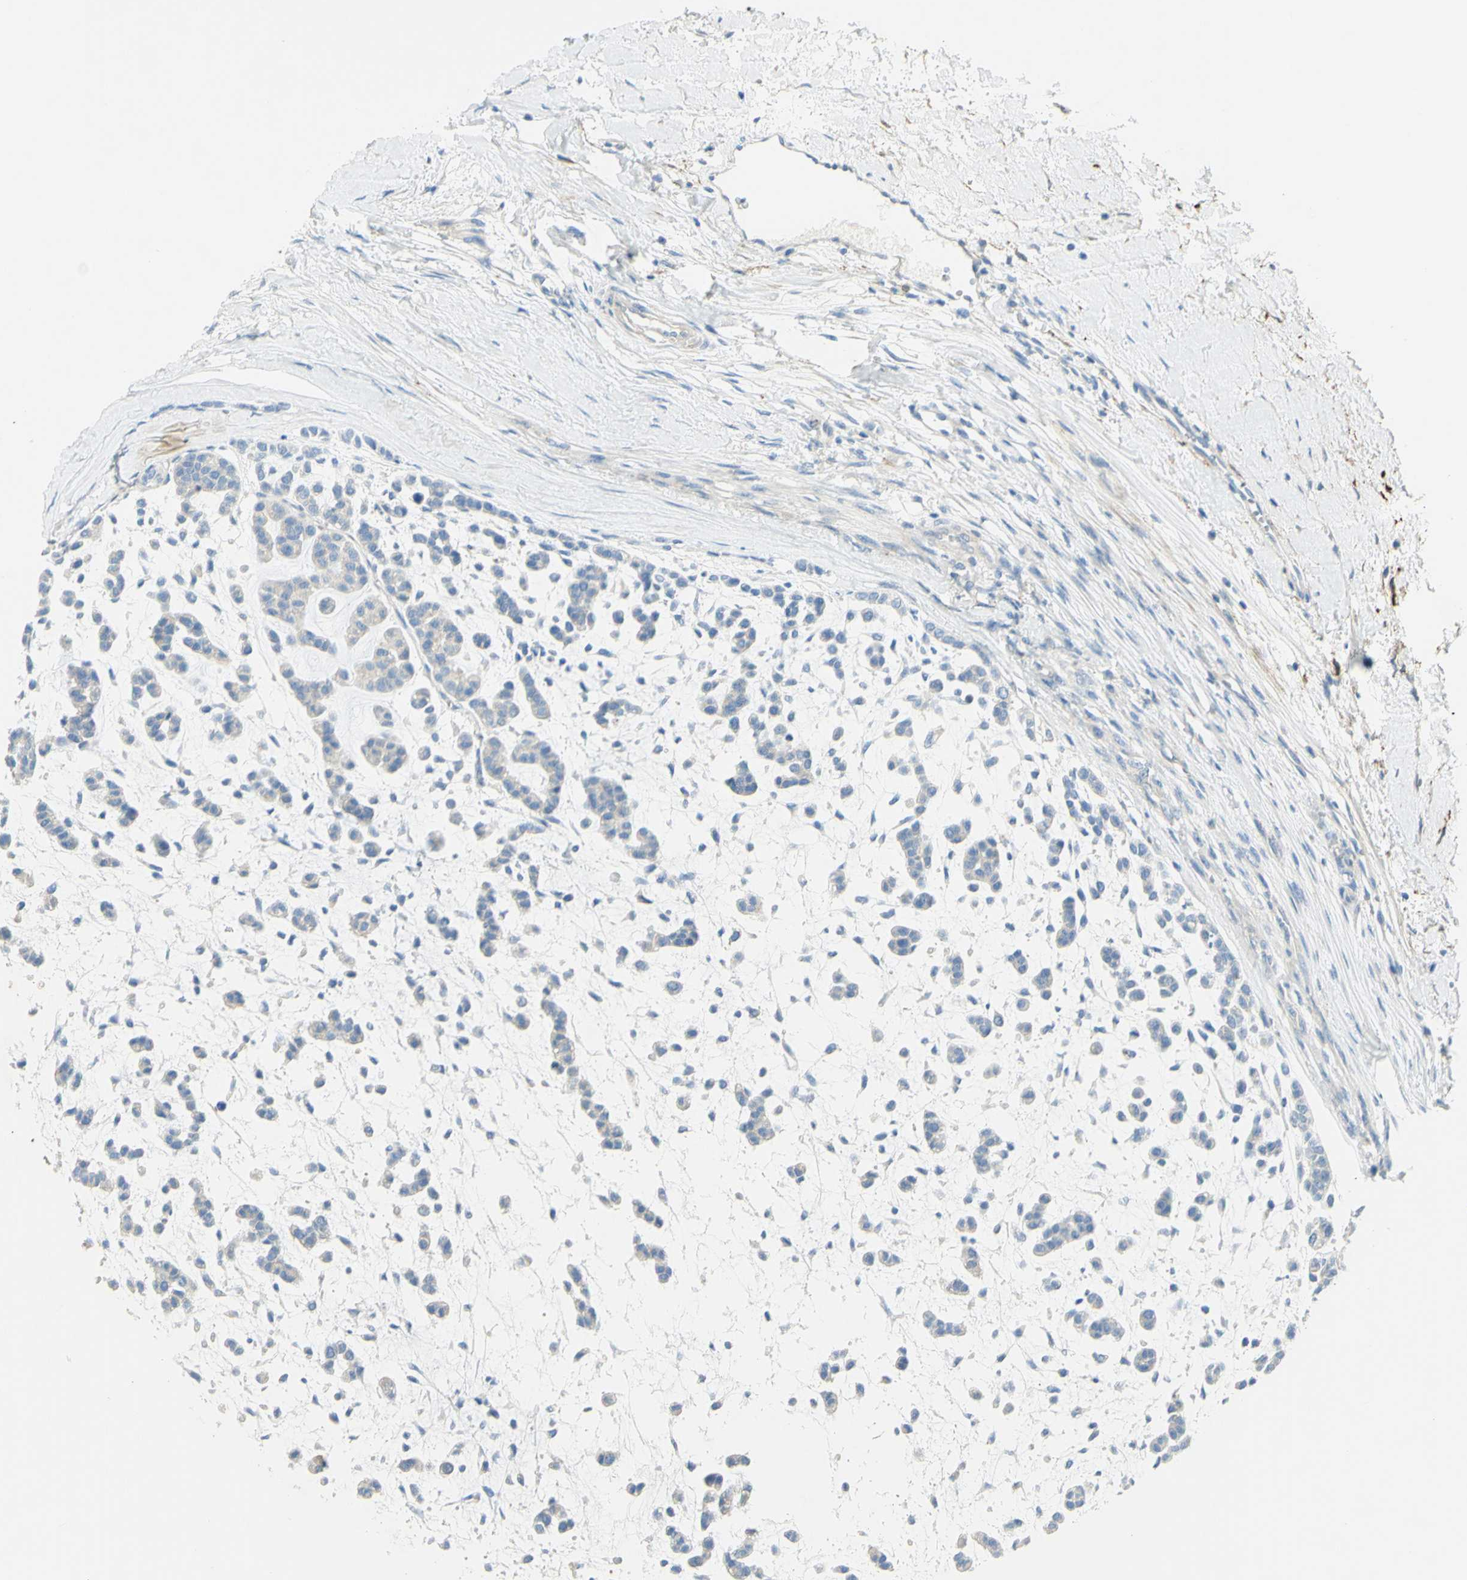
{"staining": {"intensity": "negative", "quantity": "none", "location": "none"}, "tissue": "head and neck cancer", "cell_type": "Tumor cells", "image_type": "cancer", "snomed": [{"axis": "morphology", "description": "Adenocarcinoma, NOS"}, {"axis": "morphology", "description": "Adenoma, NOS"}, {"axis": "topography", "description": "Head-Neck"}], "caption": "Immunohistochemistry of adenoma (head and neck) displays no staining in tumor cells.", "gene": "GCNT3", "patient": {"sex": "female", "age": 55}}